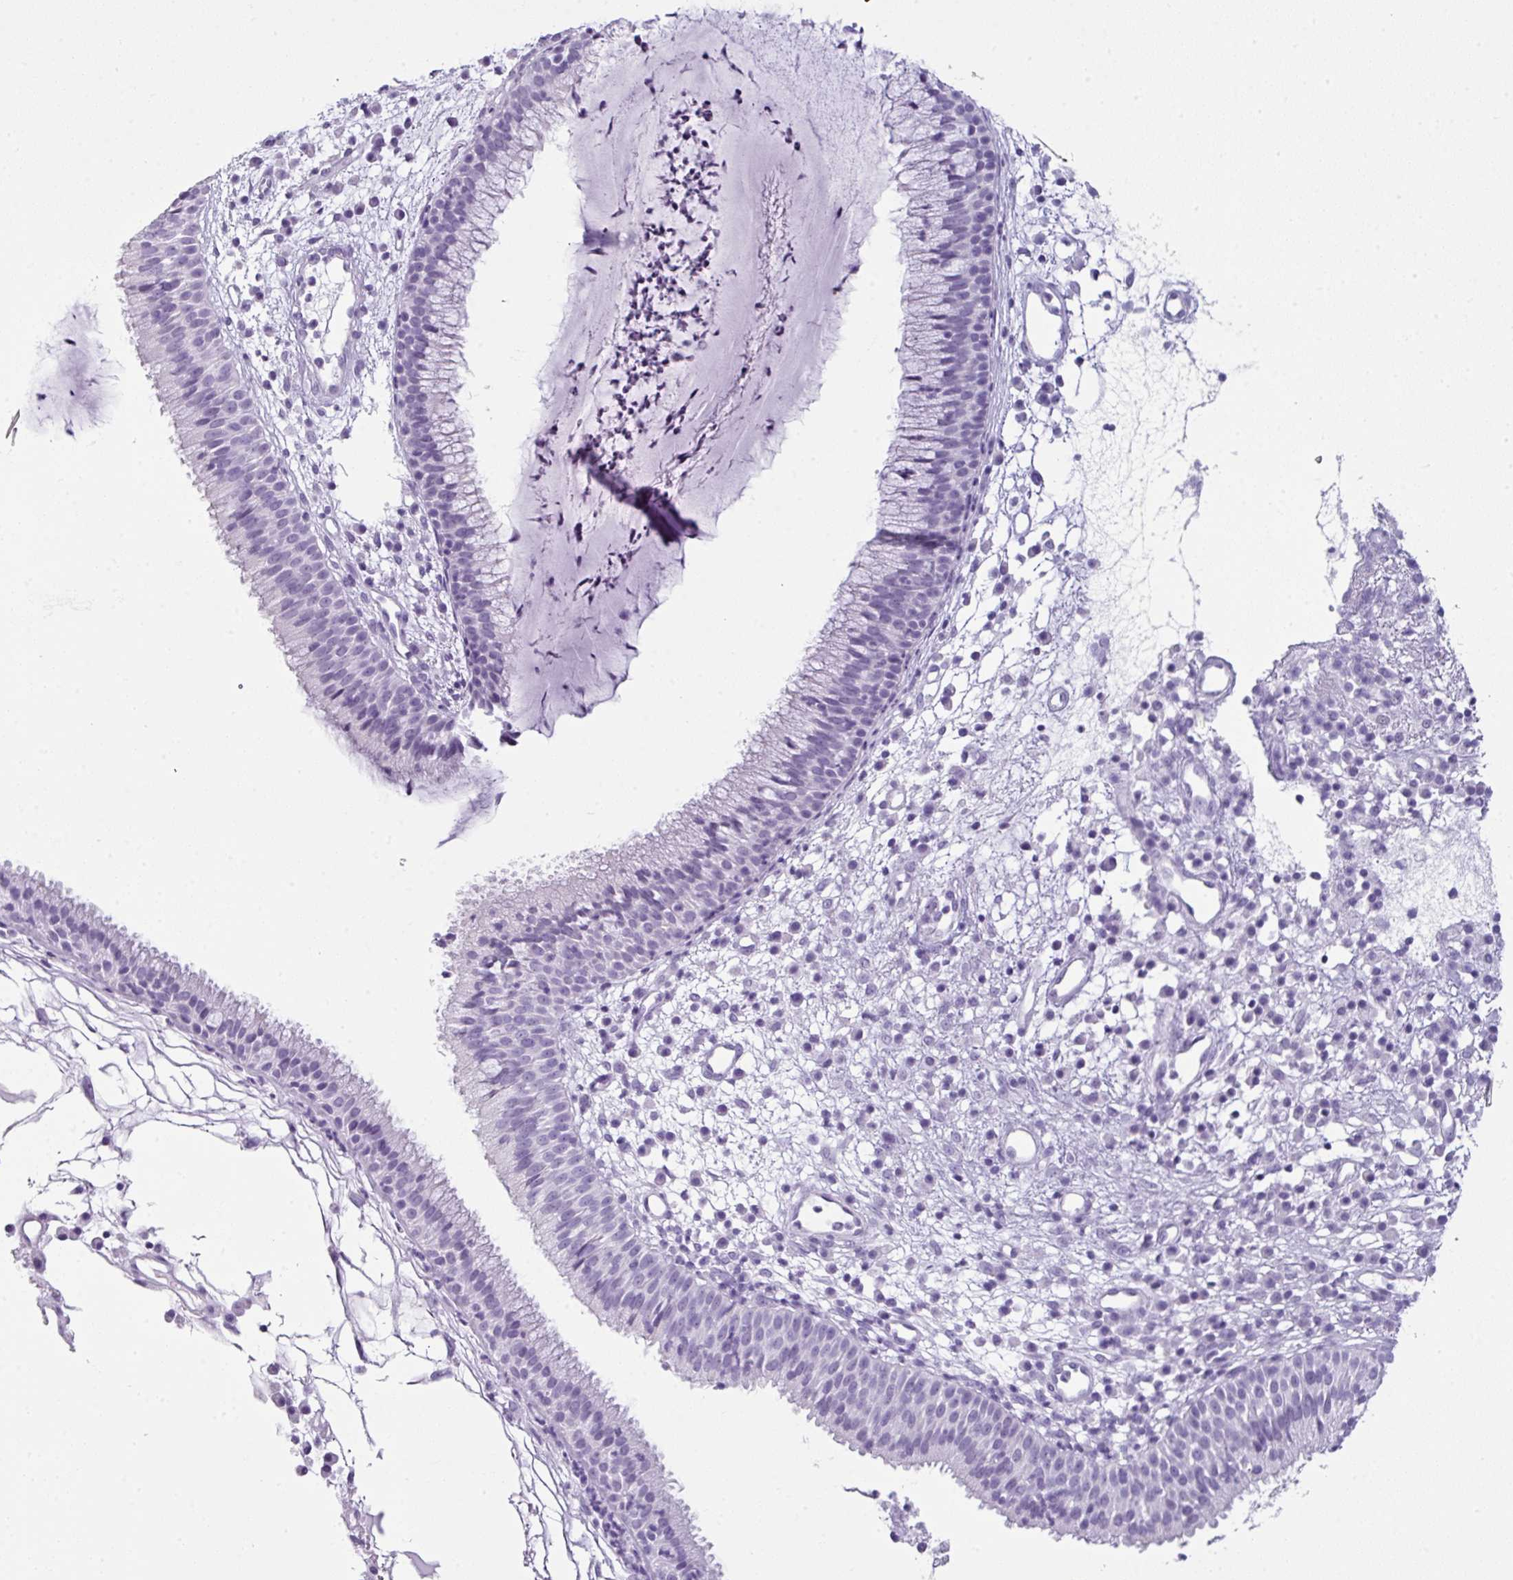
{"staining": {"intensity": "negative", "quantity": "none", "location": "none"}, "tissue": "nasopharynx", "cell_type": "Respiratory epithelial cells", "image_type": "normal", "snomed": [{"axis": "morphology", "description": "Normal tissue, NOS"}, {"axis": "topography", "description": "Nasopharynx"}], "caption": "This image is of benign nasopharynx stained with immunohistochemistry (IHC) to label a protein in brown with the nuclei are counter-stained blue. There is no expression in respiratory epithelial cells.", "gene": "SCT", "patient": {"sex": "male", "age": 21}}